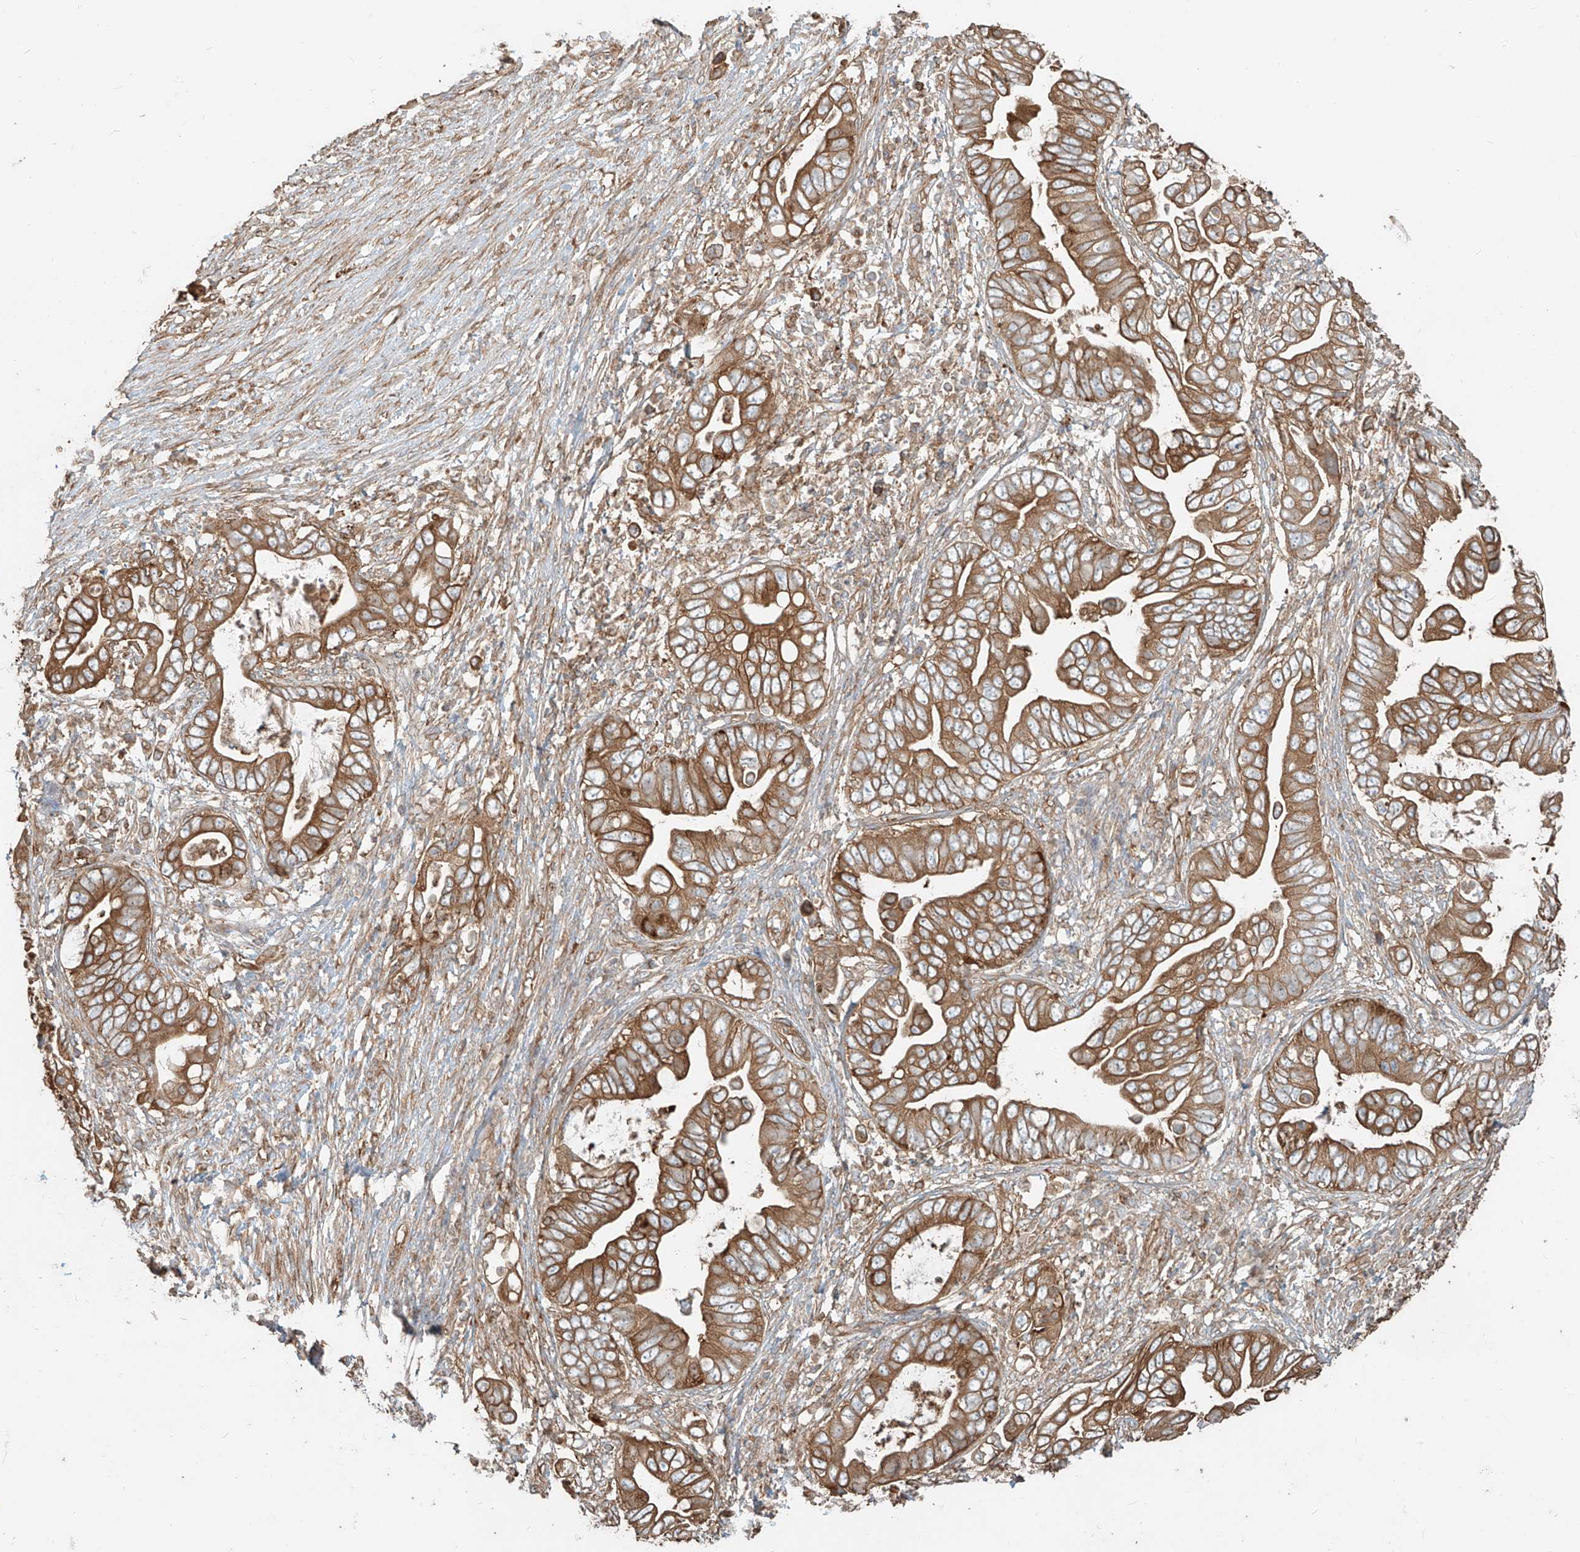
{"staining": {"intensity": "moderate", "quantity": ">75%", "location": "cytoplasmic/membranous"}, "tissue": "pancreatic cancer", "cell_type": "Tumor cells", "image_type": "cancer", "snomed": [{"axis": "morphology", "description": "Adenocarcinoma, NOS"}, {"axis": "topography", "description": "Pancreas"}], "caption": "This is a photomicrograph of immunohistochemistry staining of pancreatic cancer, which shows moderate staining in the cytoplasmic/membranous of tumor cells.", "gene": "CCDC115", "patient": {"sex": "male", "age": 75}}